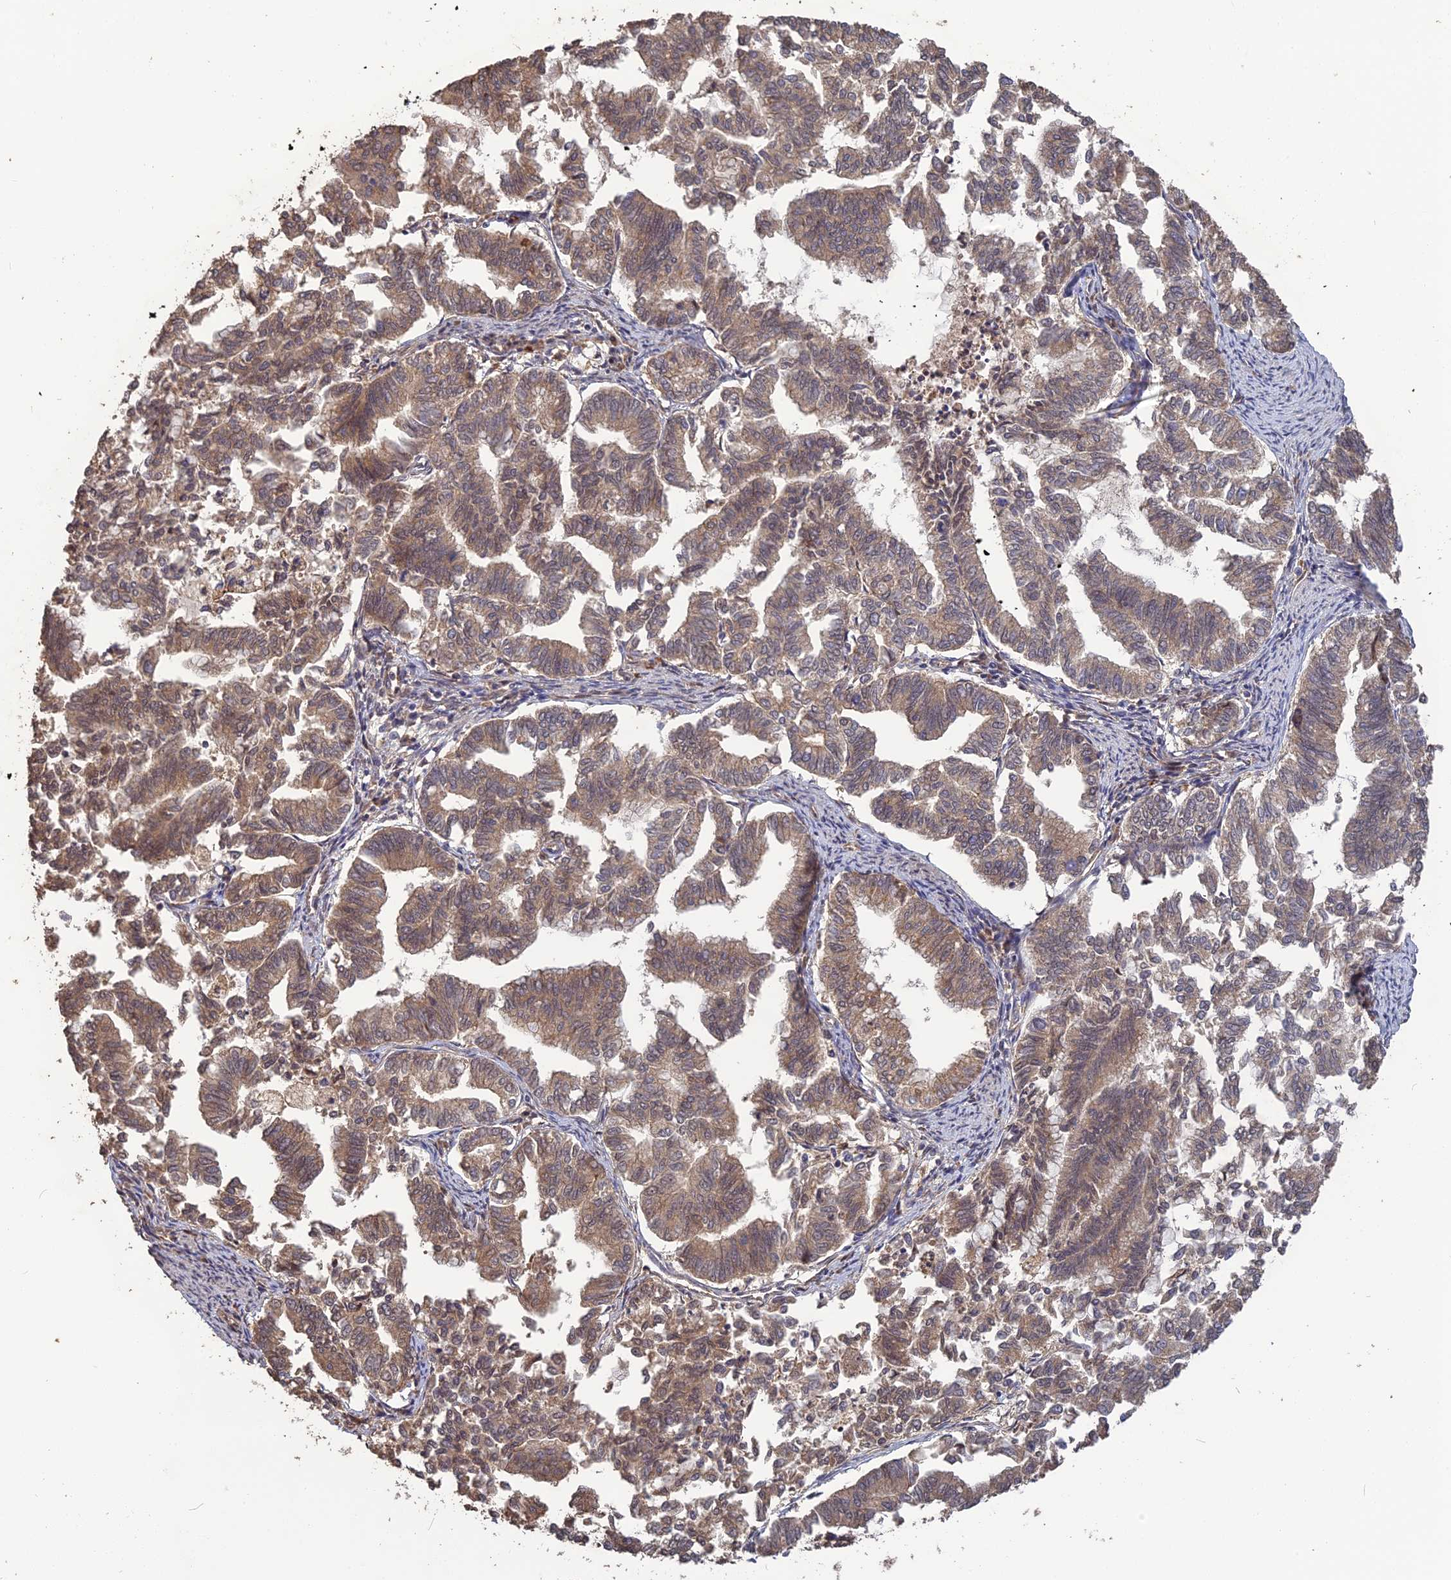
{"staining": {"intensity": "moderate", "quantity": ">75%", "location": "cytoplasmic/membranous,nuclear"}, "tissue": "endometrial cancer", "cell_type": "Tumor cells", "image_type": "cancer", "snomed": [{"axis": "morphology", "description": "Adenocarcinoma, NOS"}, {"axis": "topography", "description": "Endometrium"}], "caption": "Immunohistochemical staining of human endometrial cancer demonstrates medium levels of moderate cytoplasmic/membranous and nuclear protein staining in about >75% of tumor cells.", "gene": "ARHGAP40", "patient": {"sex": "female", "age": 79}}